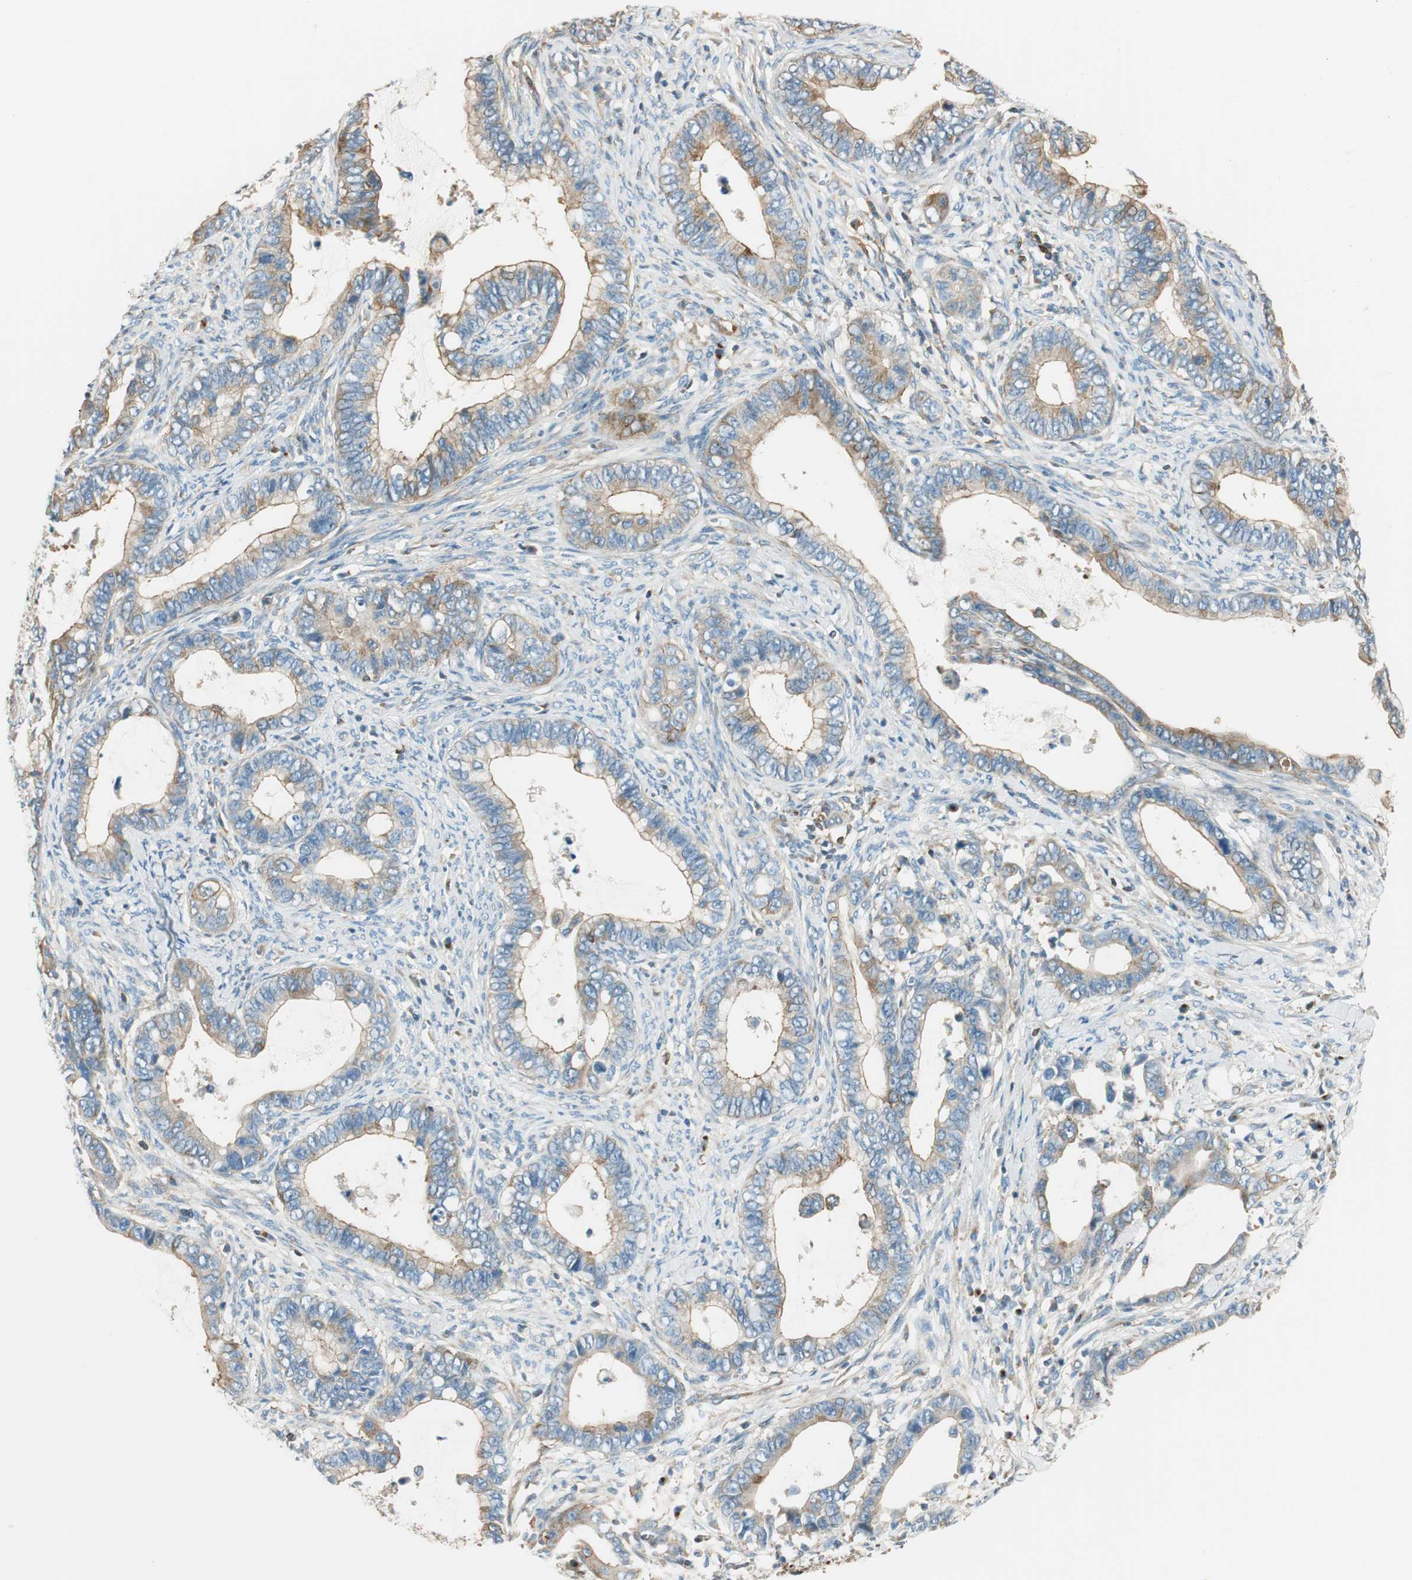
{"staining": {"intensity": "moderate", "quantity": ">75%", "location": "cytoplasmic/membranous"}, "tissue": "cervical cancer", "cell_type": "Tumor cells", "image_type": "cancer", "snomed": [{"axis": "morphology", "description": "Adenocarcinoma, NOS"}, {"axis": "topography", "description": "Cervix"}], "caption": "This is a micrograph of immunohistochemistry (IHC) staining of cervical cancer (adenocarcinoma), which shows moderate expression in the cytoplasmic/membranous of tumor cells.", "gene": "PI4K2B", "patient": {"sex": "female", "age": 44}}